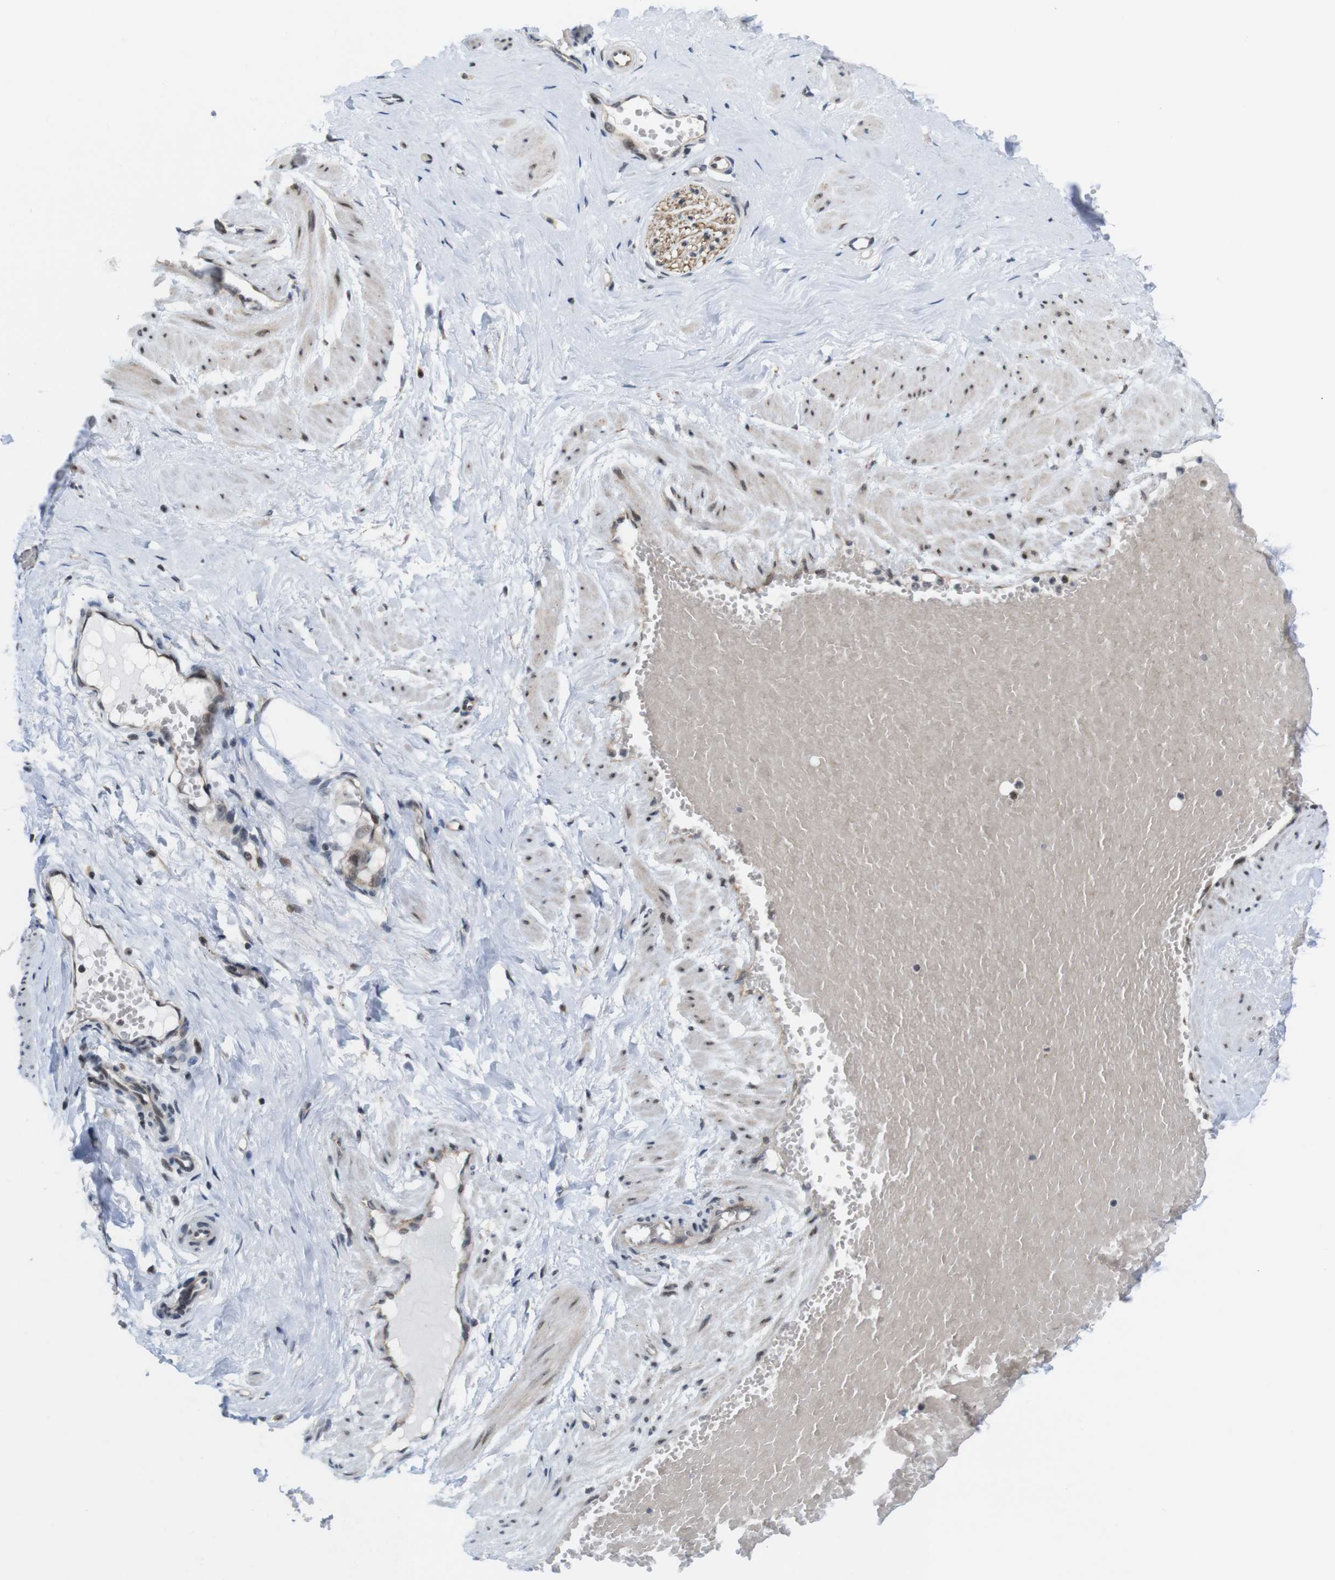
{"staining": {"intensity": "moderate", "quantity": ">75%", "location": "nuclear"}, "tissue": "adipose tissue", "cell_type": "Adipocytes", "image_type": "normal", "snomed": [{"axis": "morphology", "description": "Normal tissue, NOS"}, {"axis": "topography", "description": "Soft tissue"}, {"axis": "topography", "description": "Vascular tissue"}], "caption": "A micrograph showing moderate nuclear positivity in approximately >75% of adipocytes in benign adipose tissue, as visualized by brown immunohistochemical staining.", "gene": "PNMA8A", "patient": {"sex": "female", "age": 35}}